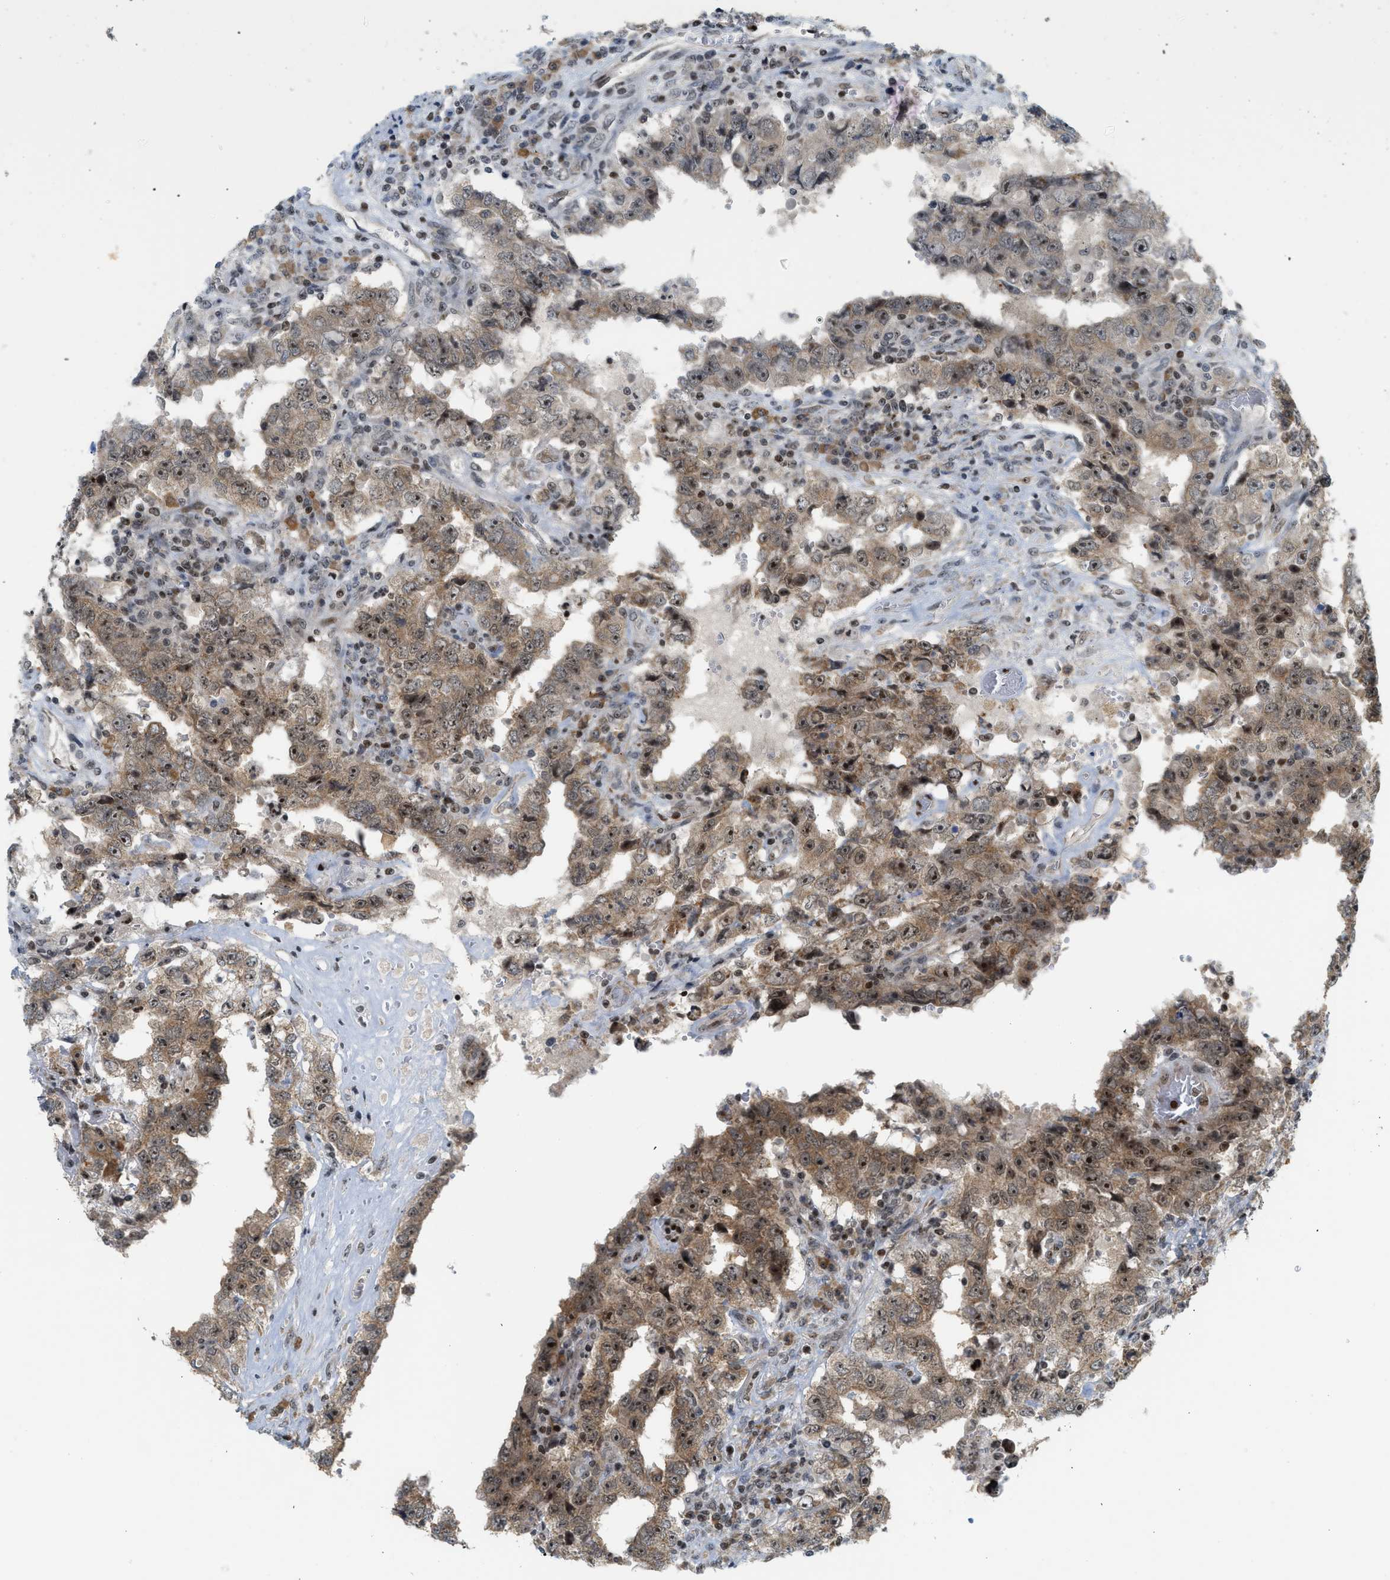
{"staining": {"intensity": "moderate", "quantity": "25%-75%", "location": "cytoplasmic/membranous,nuclear"}, "tissue": "testis cancer", "cell_type": "Tumor cells", "image_type": "cancer", "snomed": [{"axis": "morphology", "description": "Carcinoma, Embryonal, NOS"}, {"axis": "topography", "description": "Testis"}], "caption": "IHC micrograph of human embryonal carcinoma (testis) stained for a protein (brown), which exhibits medium levels of moderate cytoplasmic/membranous and nuclear staining in about 25%-75% of tumor cells.", "gene": "ZNF22", "patient": {"sex": "male", "age": 26}}